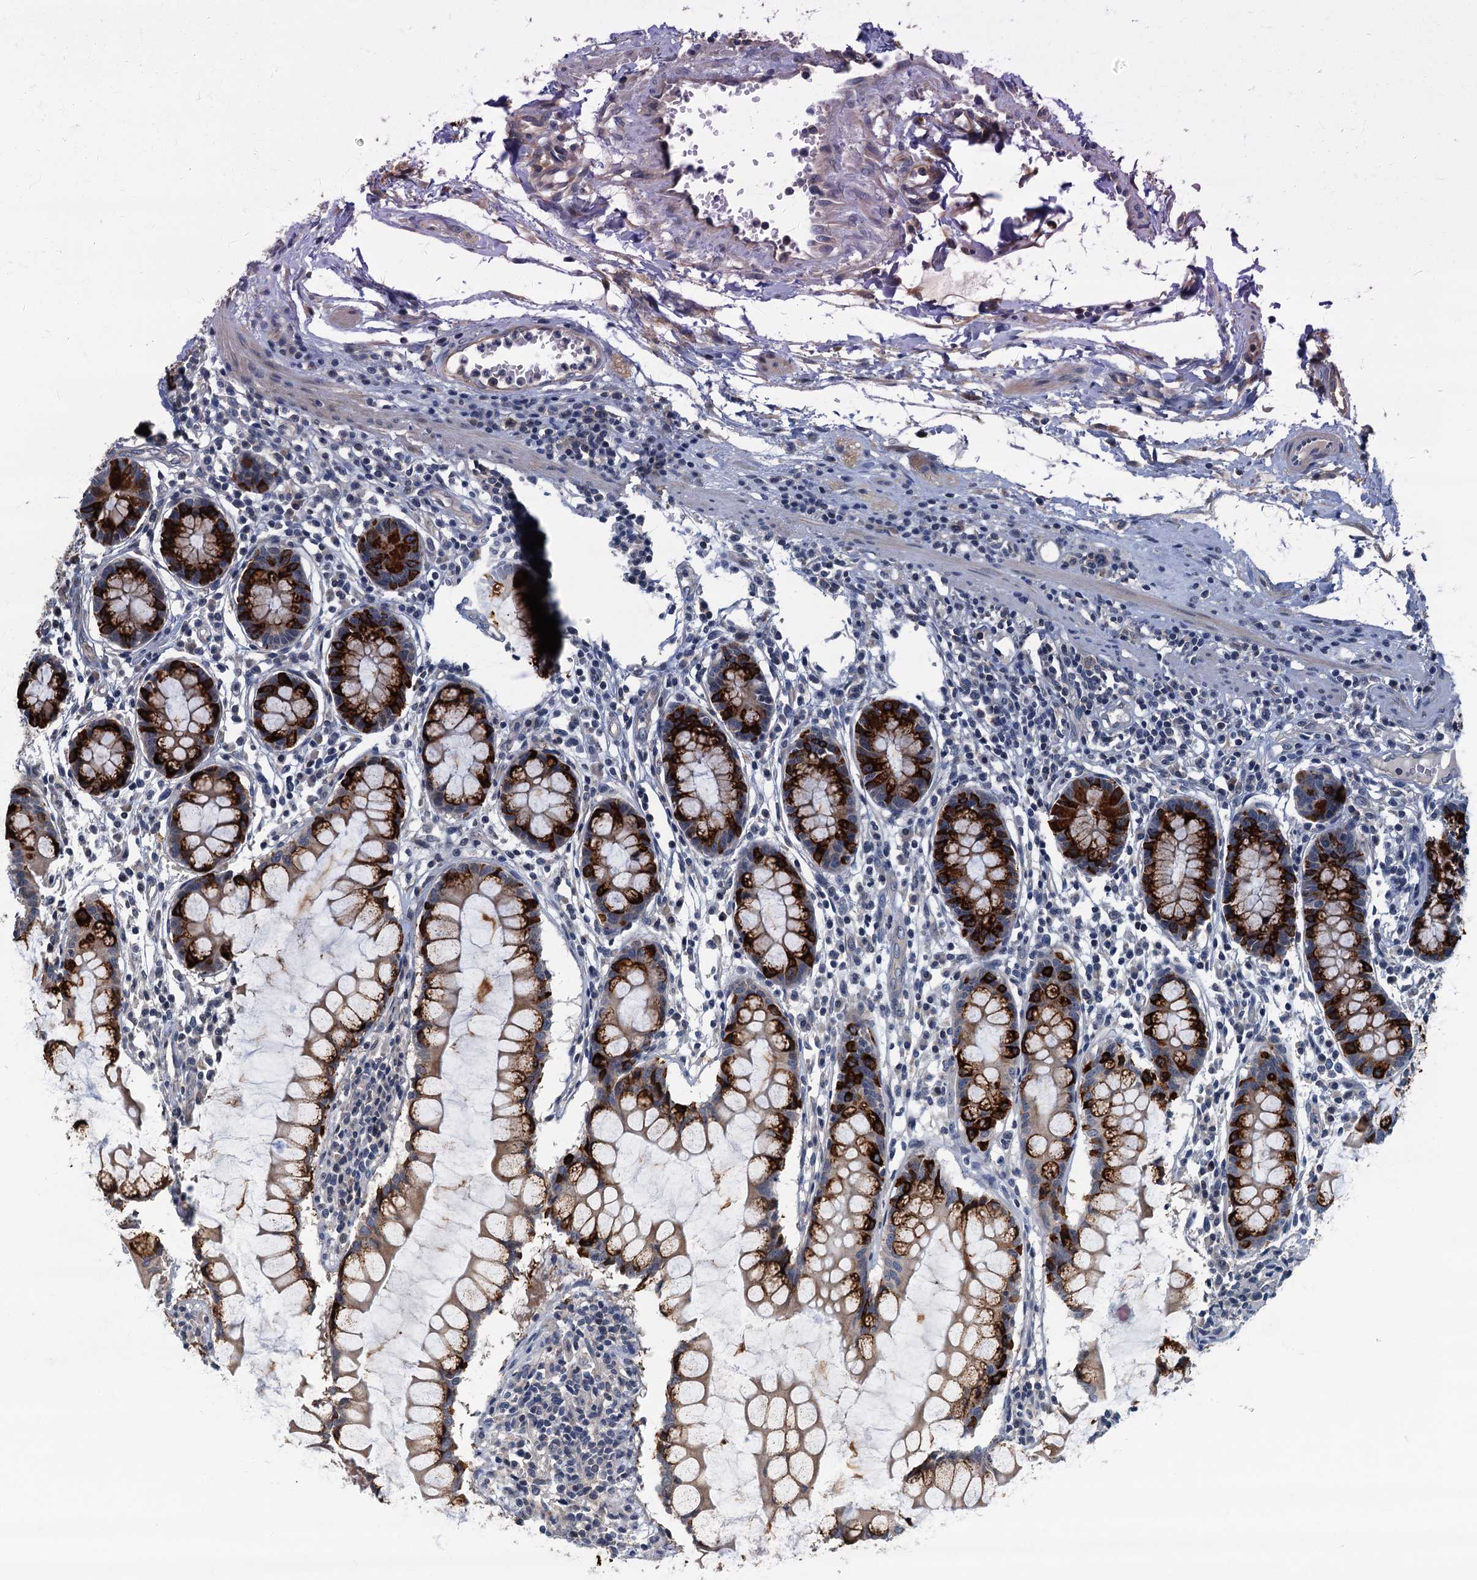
{"staining": {"intensity": "weak", "quantity": ">75%", "location": "cytoplasmic/membranous"}, "tissue": "colon", "cell_type": "Endothelial cells", "image_type": "normal", "snomed": [{"axis": "morphology", "description": "Normal tissue, NOS"}, {"axis": "morphology", "description": "Adenocarcinoma, NOS"}, {"axis": "topography", "description": "Colon"}], "caption": "Brown immunohistochemical staining in unremarkable human colon displays weak cytoplasmic/membranous expression in about >75% of endothelial cells. (brown staining indicates protein expression, while blue staining denotes nuclei).", "gene": "CKAP2L", "patient": {"sex": "female", "age": 55}}